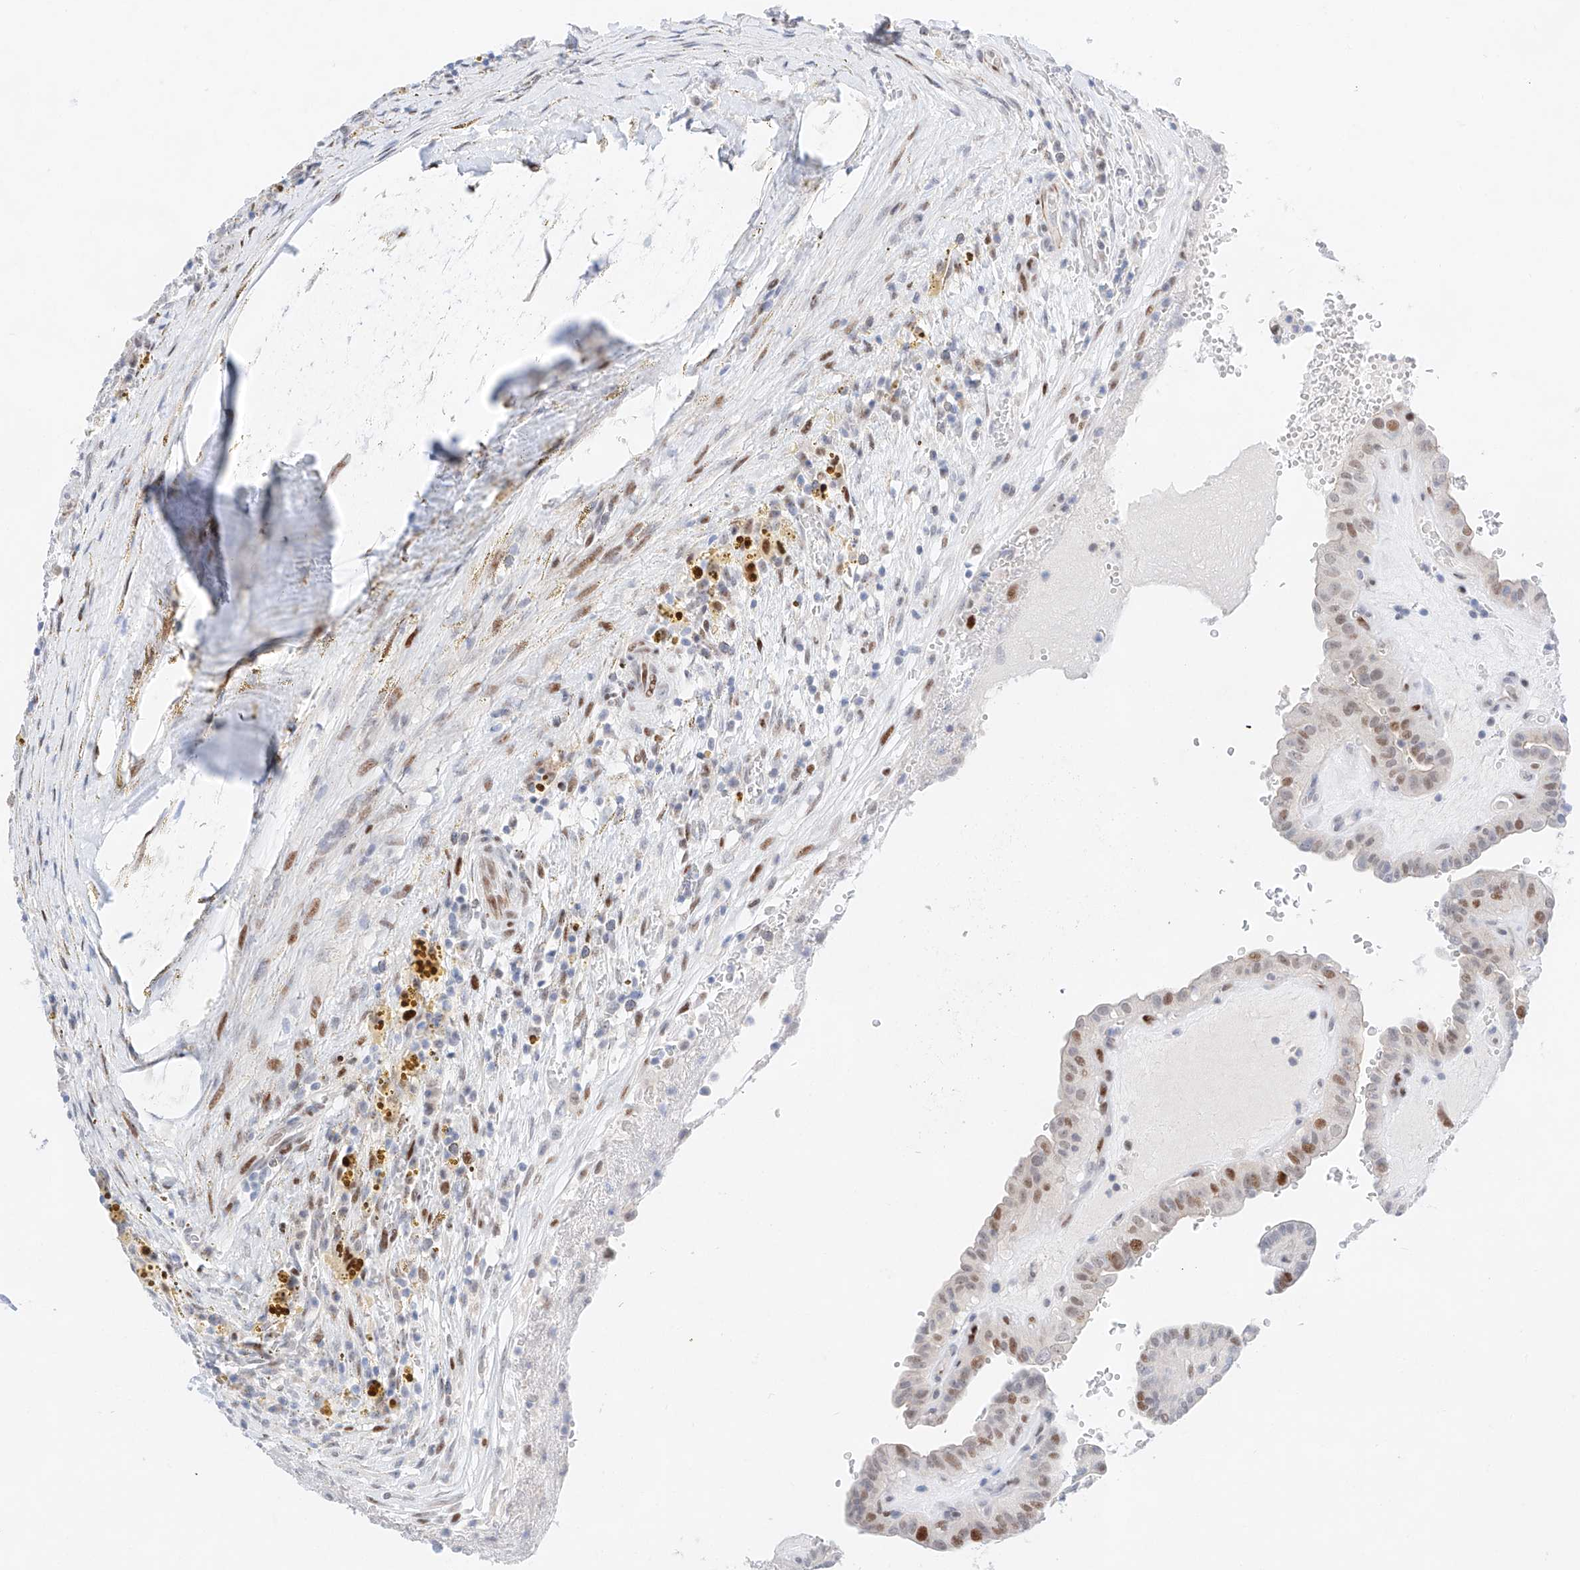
{"staining": {"intensity": "moderate", "quantity": "25%-75%", "location": "cytoplasmic/membranous,nuclear"}, "tissue": "thyroid cancer", "cell_type": "Tumor cells", "image_type": "cancer", "snomed": [{"axis": "morphology", "description": "Papillary adenocarcinoma, NOS"}, {"axis": "topography", "description": "Thyroid gland"}], "caption": "Immunohistochemistry (DAB (3,3'-diaminobenzidine)) staining of thyroid papillary adenocarcinoma shows moderate cytoplasmic/membranous and nuclear protein positivity in about 25%-75% of tumor cells. (Brightfield microscopy of DAB IHC at high magnification).", "gene": "NT5C3B", "patient": {"sex": "male", "age": 77}}